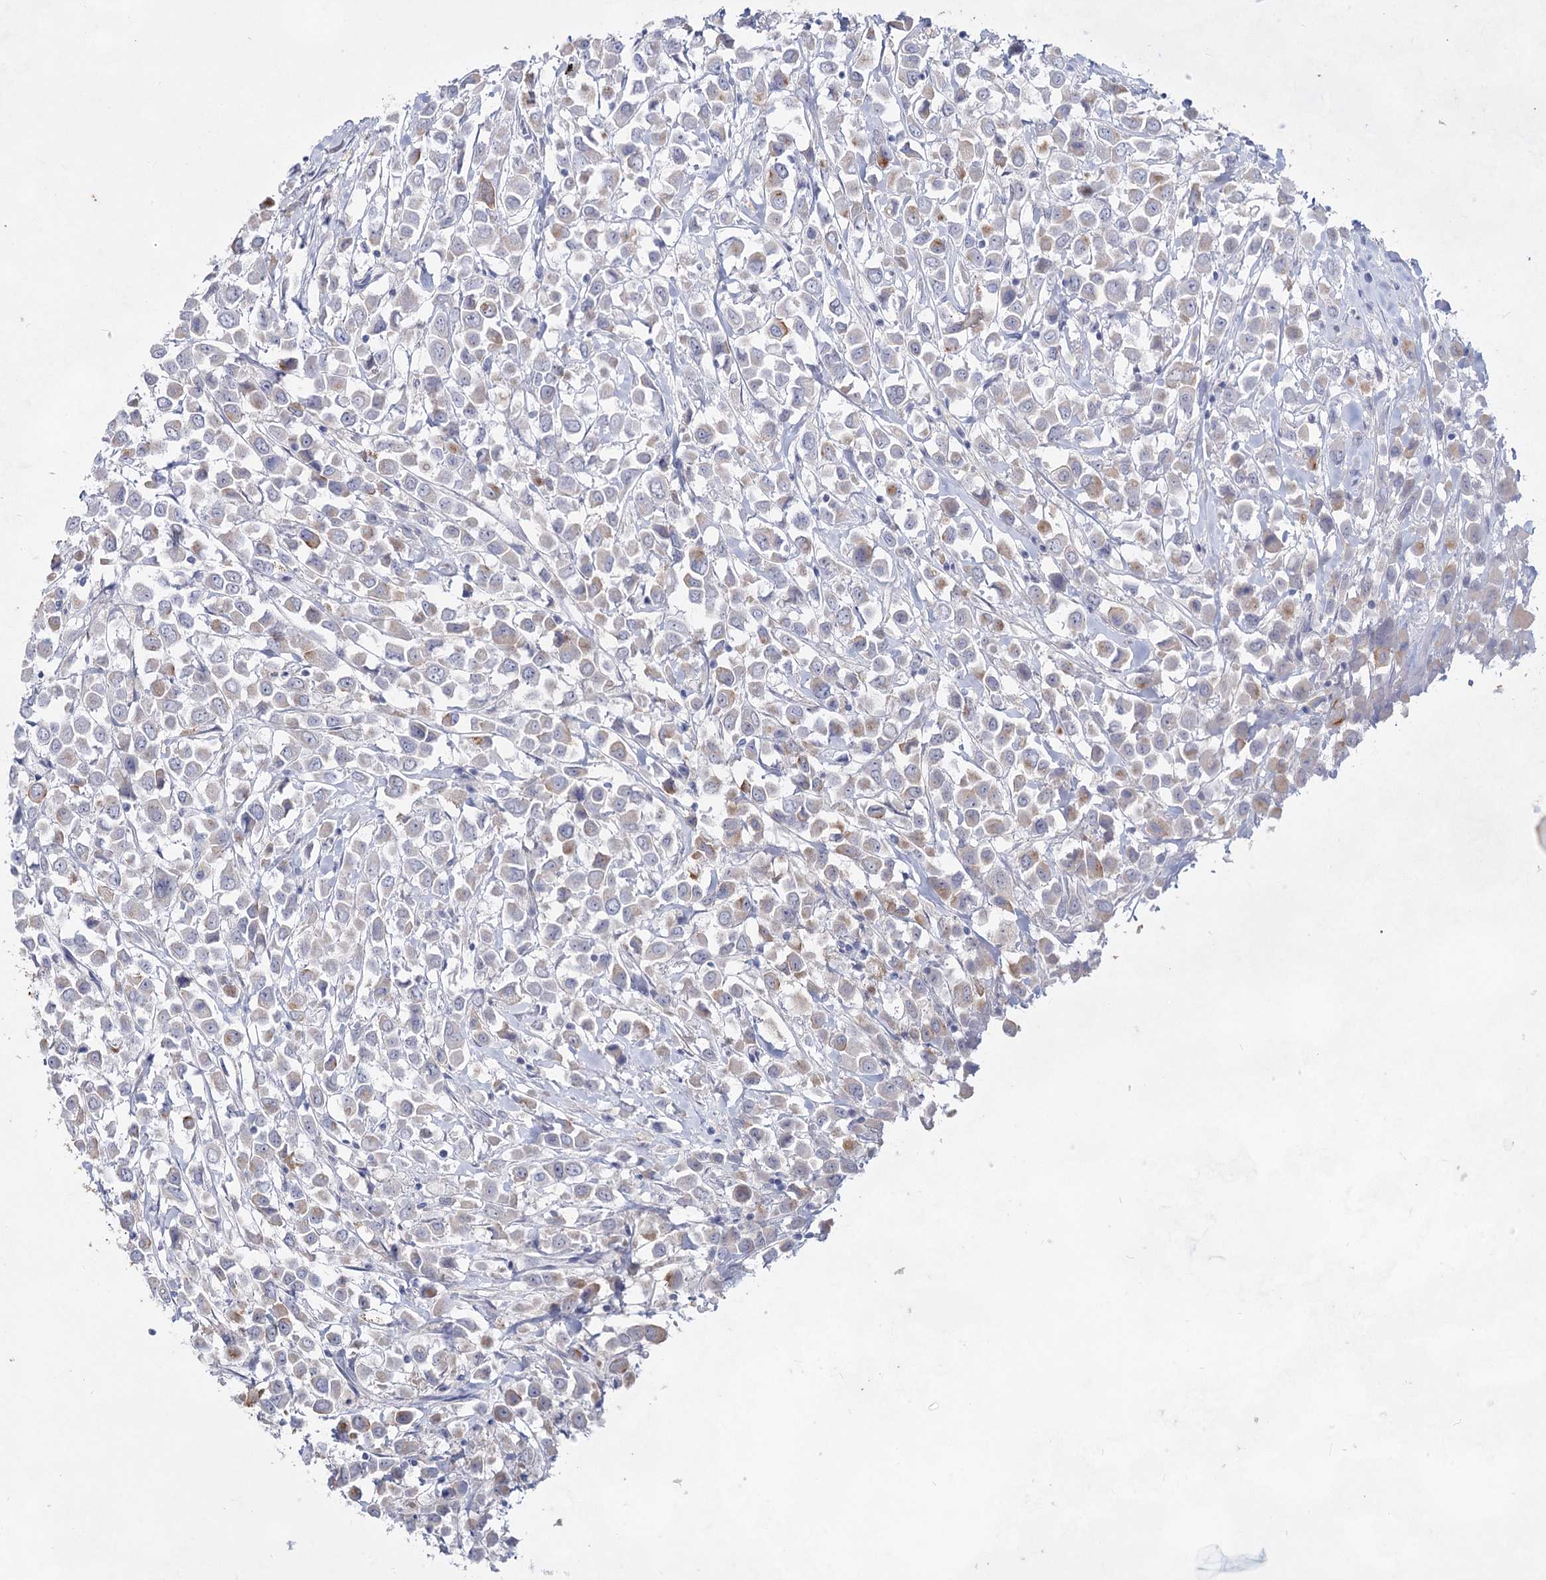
{"staining": {"intensity": "weak", "quantity": "25%-75%", "location": "cytoplasmic/membranous"}, "tissue": "breast cancer", "cell_type": "Tumor cells", "image_type": "cancer", "snomed": [{"axis": "morphology", "description": "Duct carcinoma"}, {"axis": "topography", "description": "Breast"}], "caption": "Brown immunohistochemical staining in human breast cancer demonstrates weak cytoplasmic/membranous expression in approximately 25%-75% of tumor cells.", "gene": "CCDC73", "patient": {"sex": "female", "age": 61}}